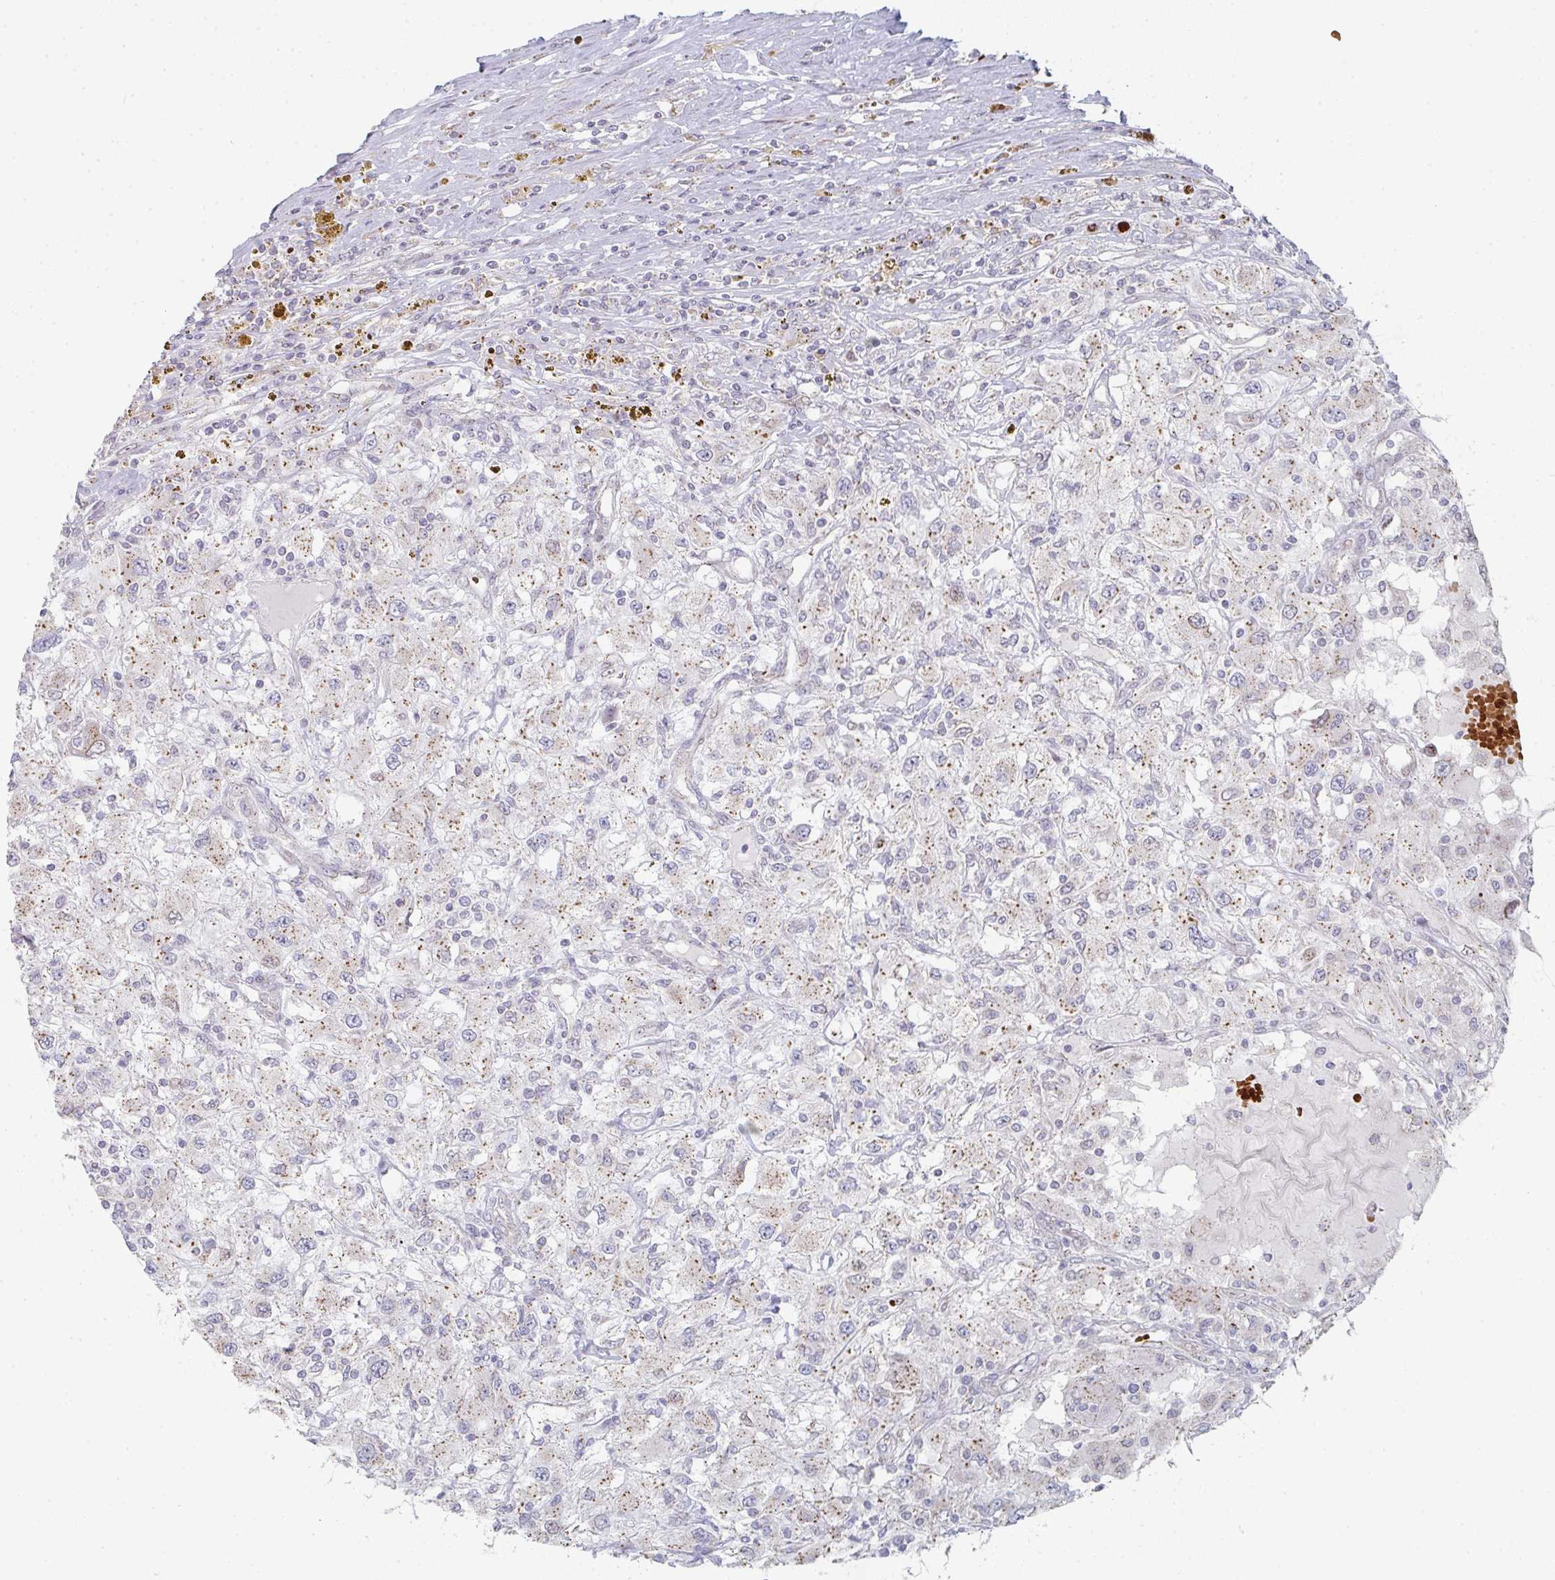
{"staining": {"intensity": "moderate", "quantity": ">75%", "location": "cytoplasmic/membranous"}, "tissue": "renal cancer", "cell_type": "Tumor cells", "image_type": "cancer", "snomed": [{"axis": "morphology", "description": "Adenocarcinoma, NOS"}, {"axis": "topography", "description": "Kidney"}], "caption": "Protein expression analysis of renal adenocarcinoma shows moderate cytoplasmic/membranous staining in approximately >75% of tumor cells.", "gene": "ZNF526", "patient": {"sex": "female", "age": 67}}